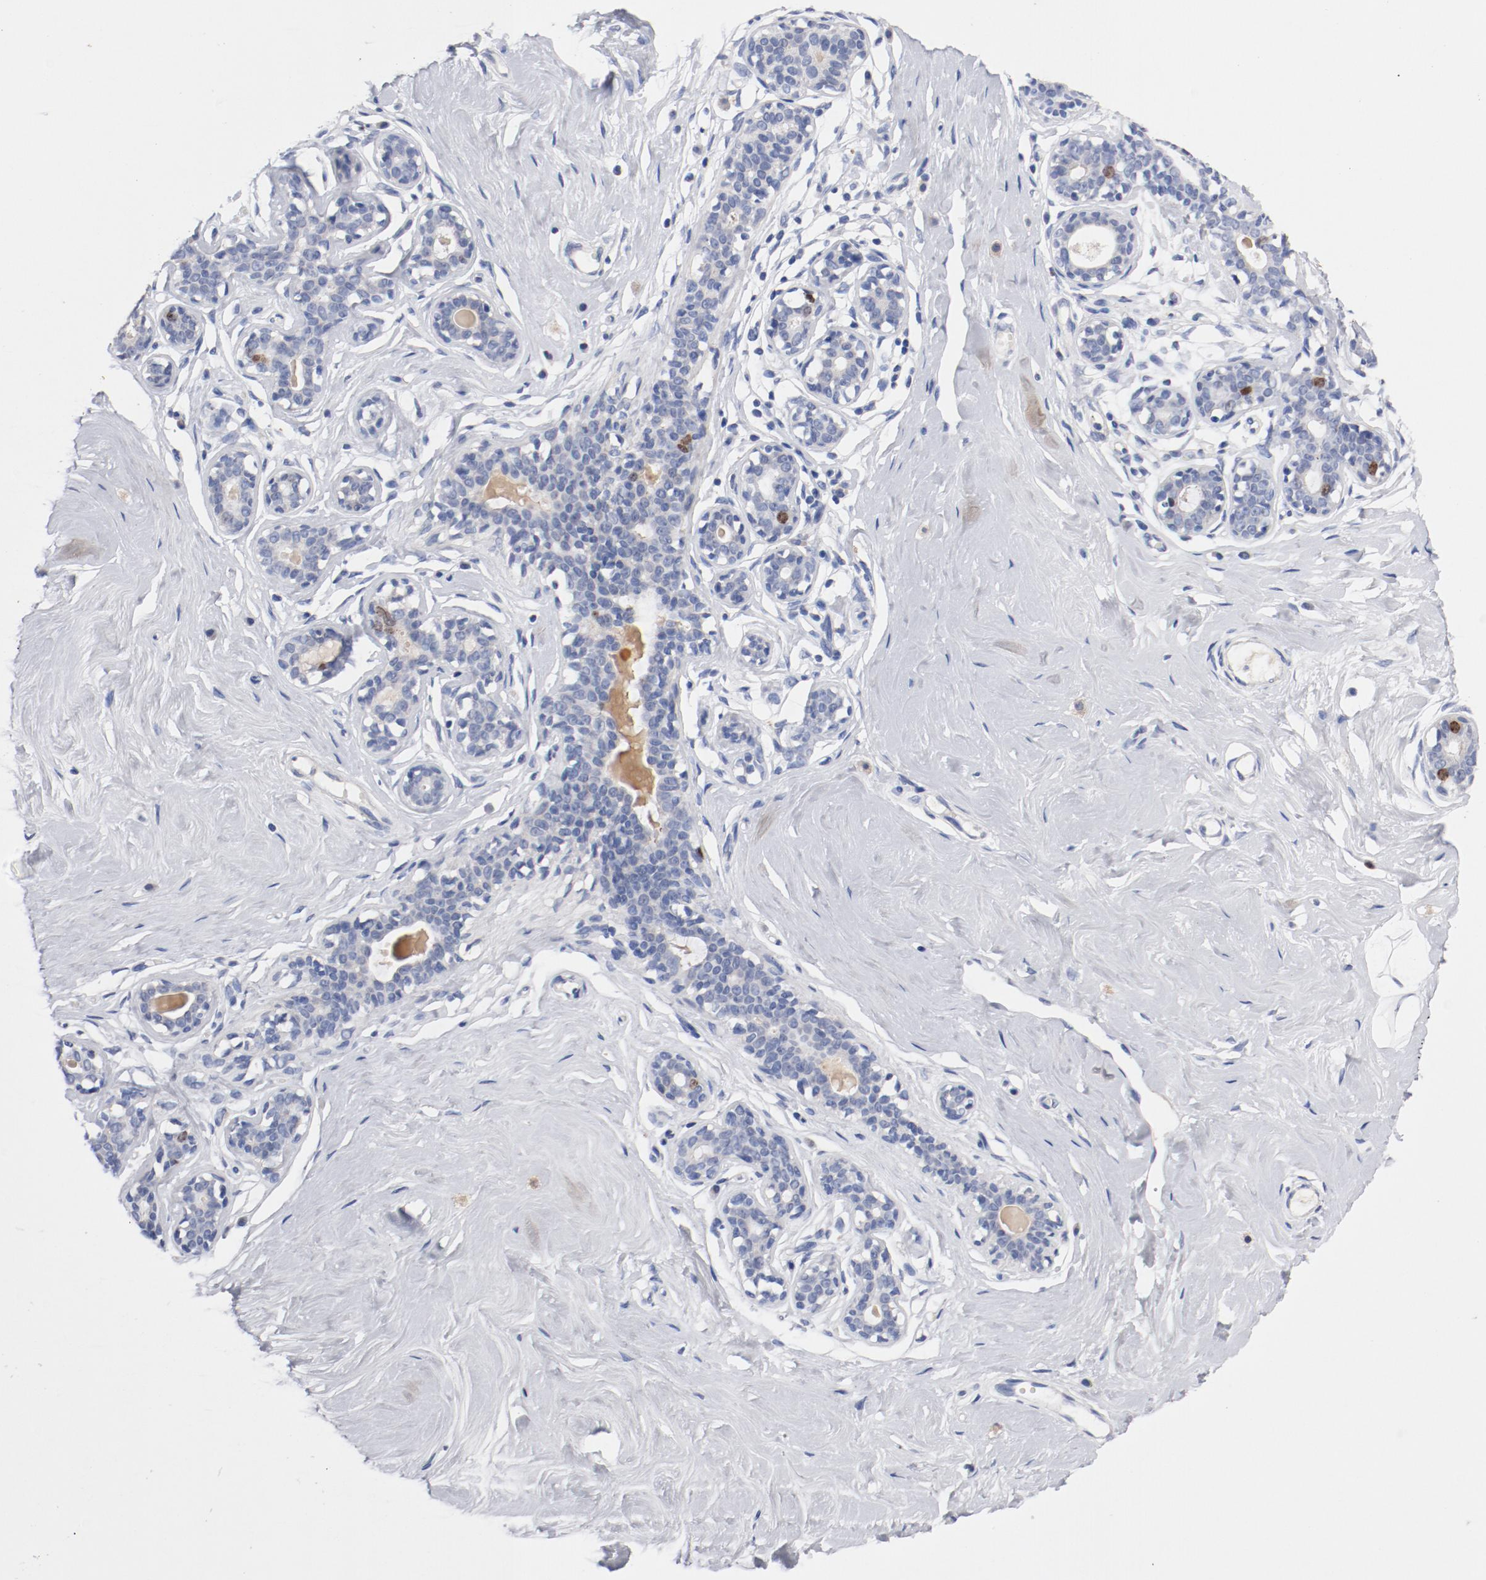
{"staining": {"intensity": "negative", "quantity": "none", "location": "none"}, "tissue": "breast", "cell_type": "Adipocytes", "image_type": "normal", "snomed": [{"axis": "morphology", "description": "Normal tissue, NOS"}, {"axis": "topography", "description": "Breast"}], "caption": "DAB immunohistochemical staining of benign human breast displays no significant staining in adipocytes.", "gene": "BIRC5", "patient": {"sex": "female", "age": 23}}